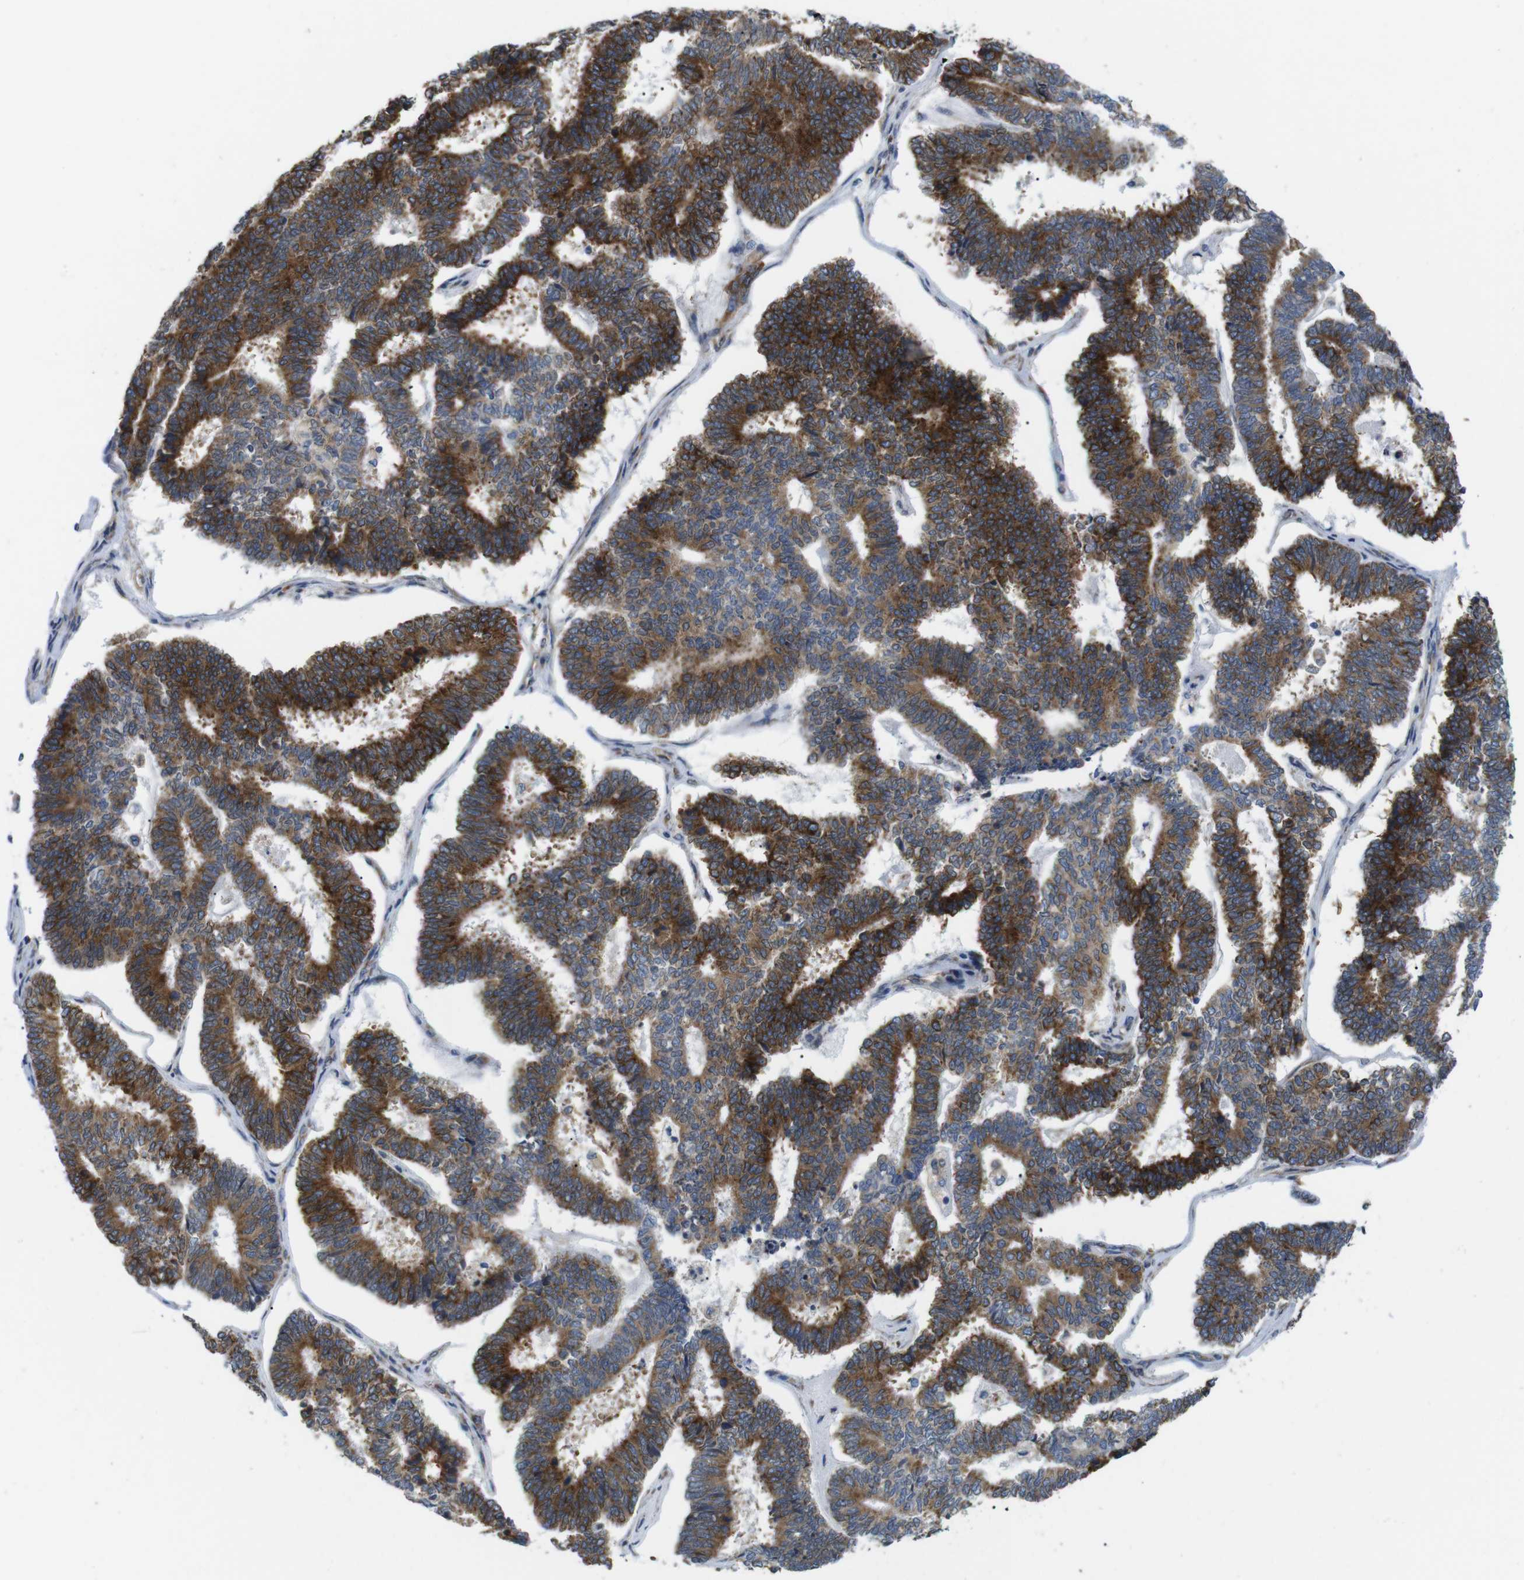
{"staining": {"intensity": "strong", "quantity": ">75%", "location": "cytoplasmic/membranous"}, "tissue": "endometrial cancer", "cell_type": "Tumor cells", "image_type": "cancer", "snomed": [{"axis": "morphology", "description": "Adenocarcinoma, NOS"}, {"axis": "topography", "description": "Endometrium"}], "caption": "Human adenocarcinoma (endometrial) stained with a protein marker demonstrates strong staining in tumor cells.", "gene": "HACD3", "patient": {"sex": "female", "age": 70}}